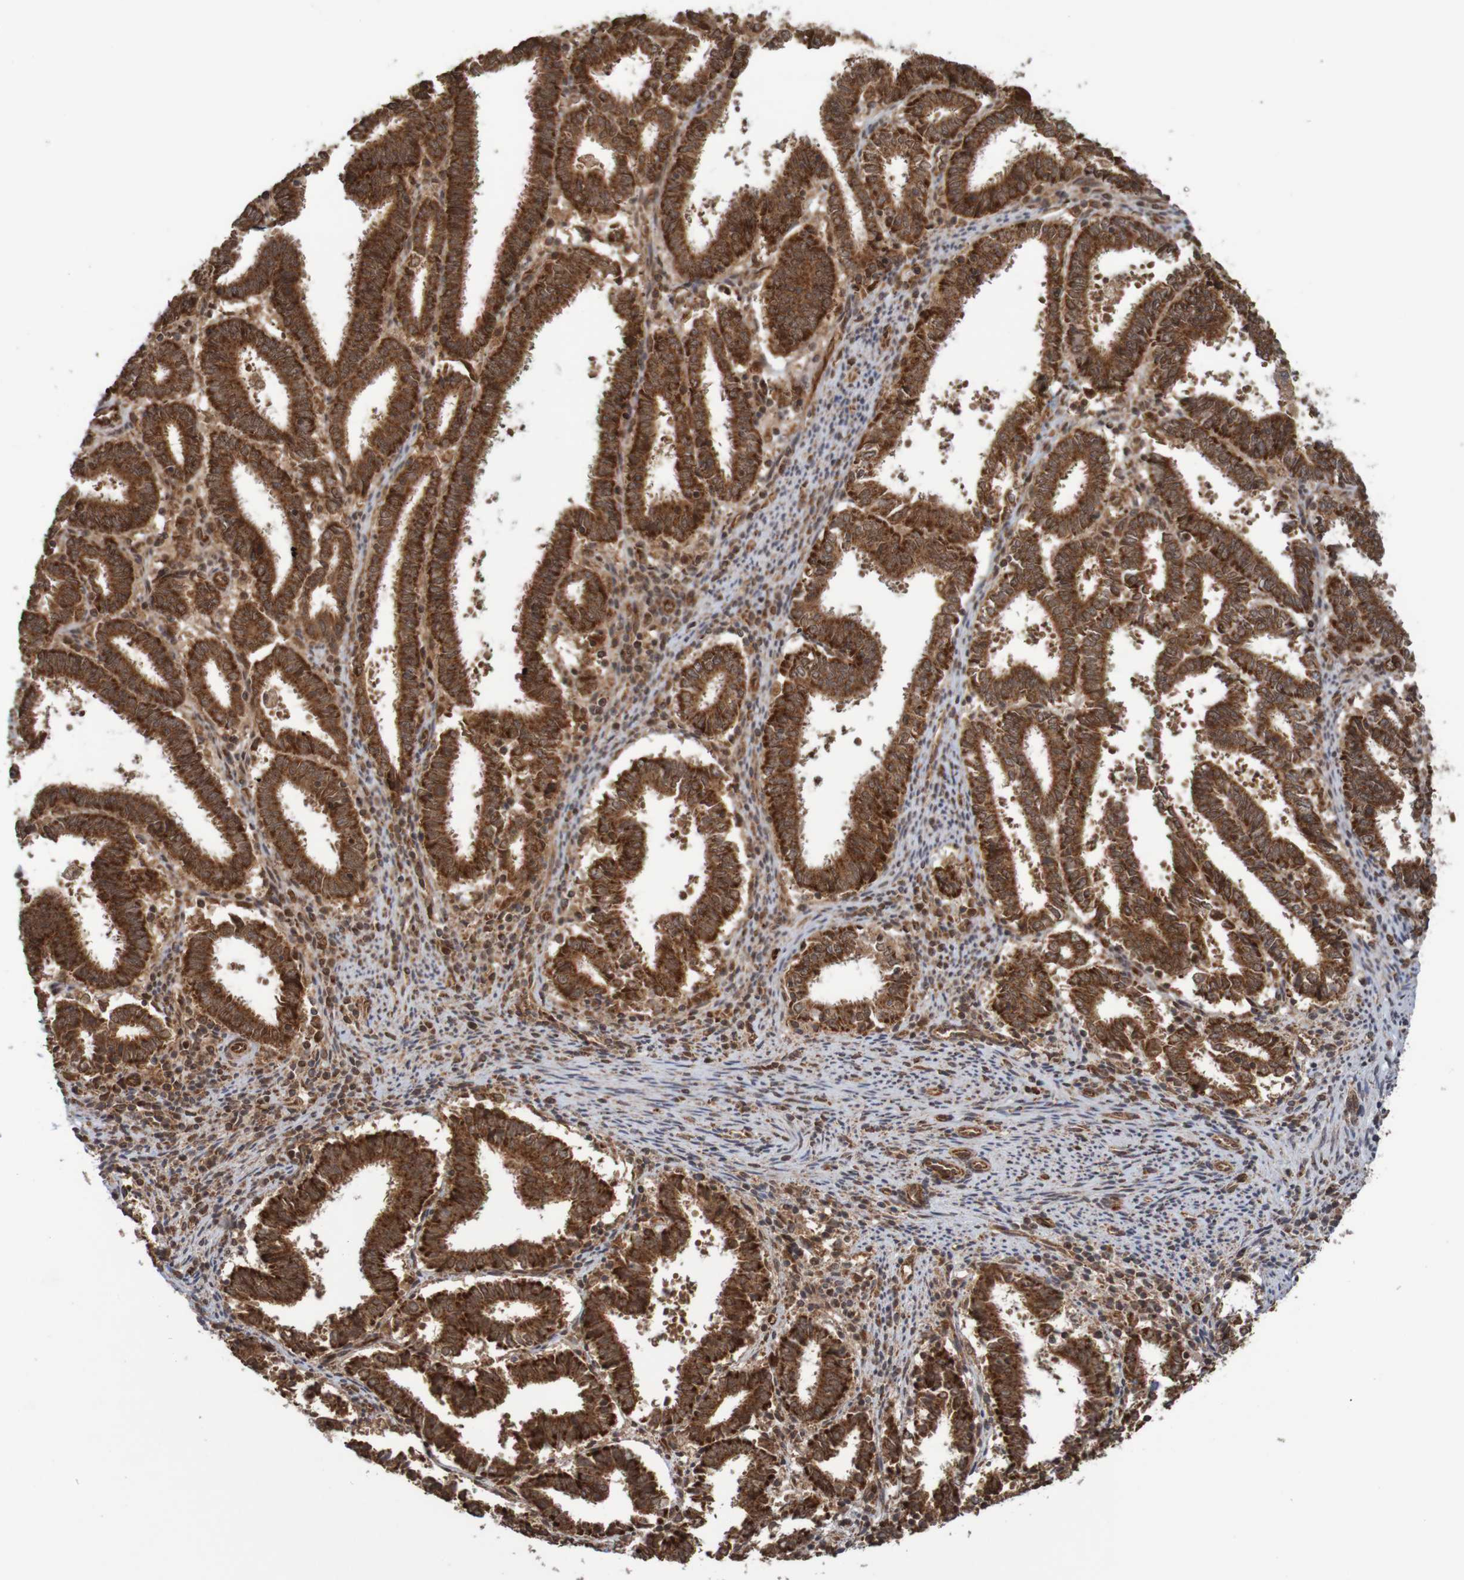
{"staining": {"intensity": "strong", "quantity": ">75%", "location": "cytoplasmic/membranous"}, "tissue": "endometrial cancer", "cell_type": "Tumor cells", "image_type": "cancer", "snomed": [{"axis": "morphology", "description": "Adenocarcinoma, NOS"}, {"axis": "topography", "description": "Uterus"}], "caption": "Immunohistochemical staining of endometrial cancer (adenocarcinoma) exhibits strong cytoplasmic/membranous protein staining in about >75% of tumor cells. Using DAB (brown) and hematoxylin (blue) stains, captured at high magnification using brightfield microscopy.", "gene": "MRPL52", "patient": {"sex": "female", "age": 83}}